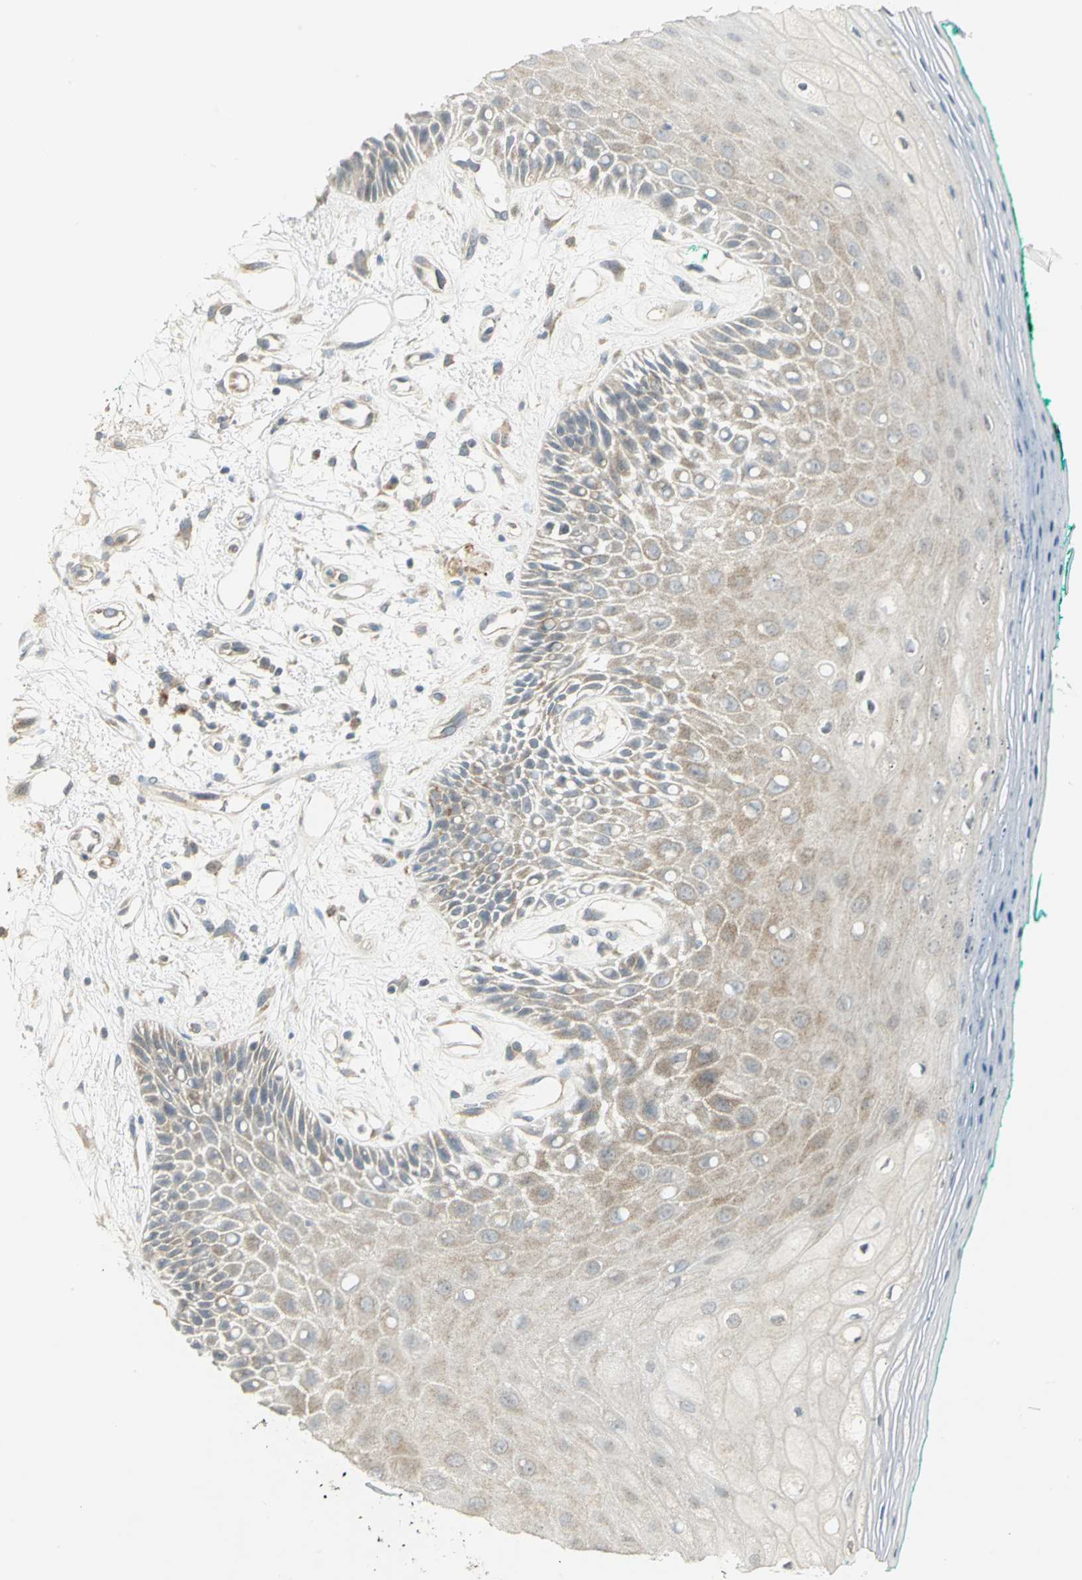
{"staining": {"intensity": "weak", "quantity": ">75%", "location": "cytoplasmic/membranous"}, "tissue": "oral mucosa", "cell_type": "Squamous epithelial cells", "image_type": "normal", "snomed": [{"axis": "morphology", "description": "Normal tissue, NOS"}, {"axis": "morphology", "description": "Squamous cell carcinoma, NOS"}, {"axis": "topography", "description": "Skeletal muscle"}, {"axis": "topography", "description": "Oral tissue"}, {"axis": "topography", "description": "Head-Neck"}], "caption": "Immunohistochemistry (IHC) staining of unremarkable oral mucosa, which shows low levels of weak cytoplasmic/membranous positivity in about >75% of squamous epithelial cells indicating weak cytoplasmic/membranous protein staining. The staining was performed using DAB (3,3'-diaminobenzidine) (brown) for protein detection and nuclei were counterstained in hematoxylin (blue).", "gene": "MAPK8IP3", "patient": {"sex": "female", "age": 84}}